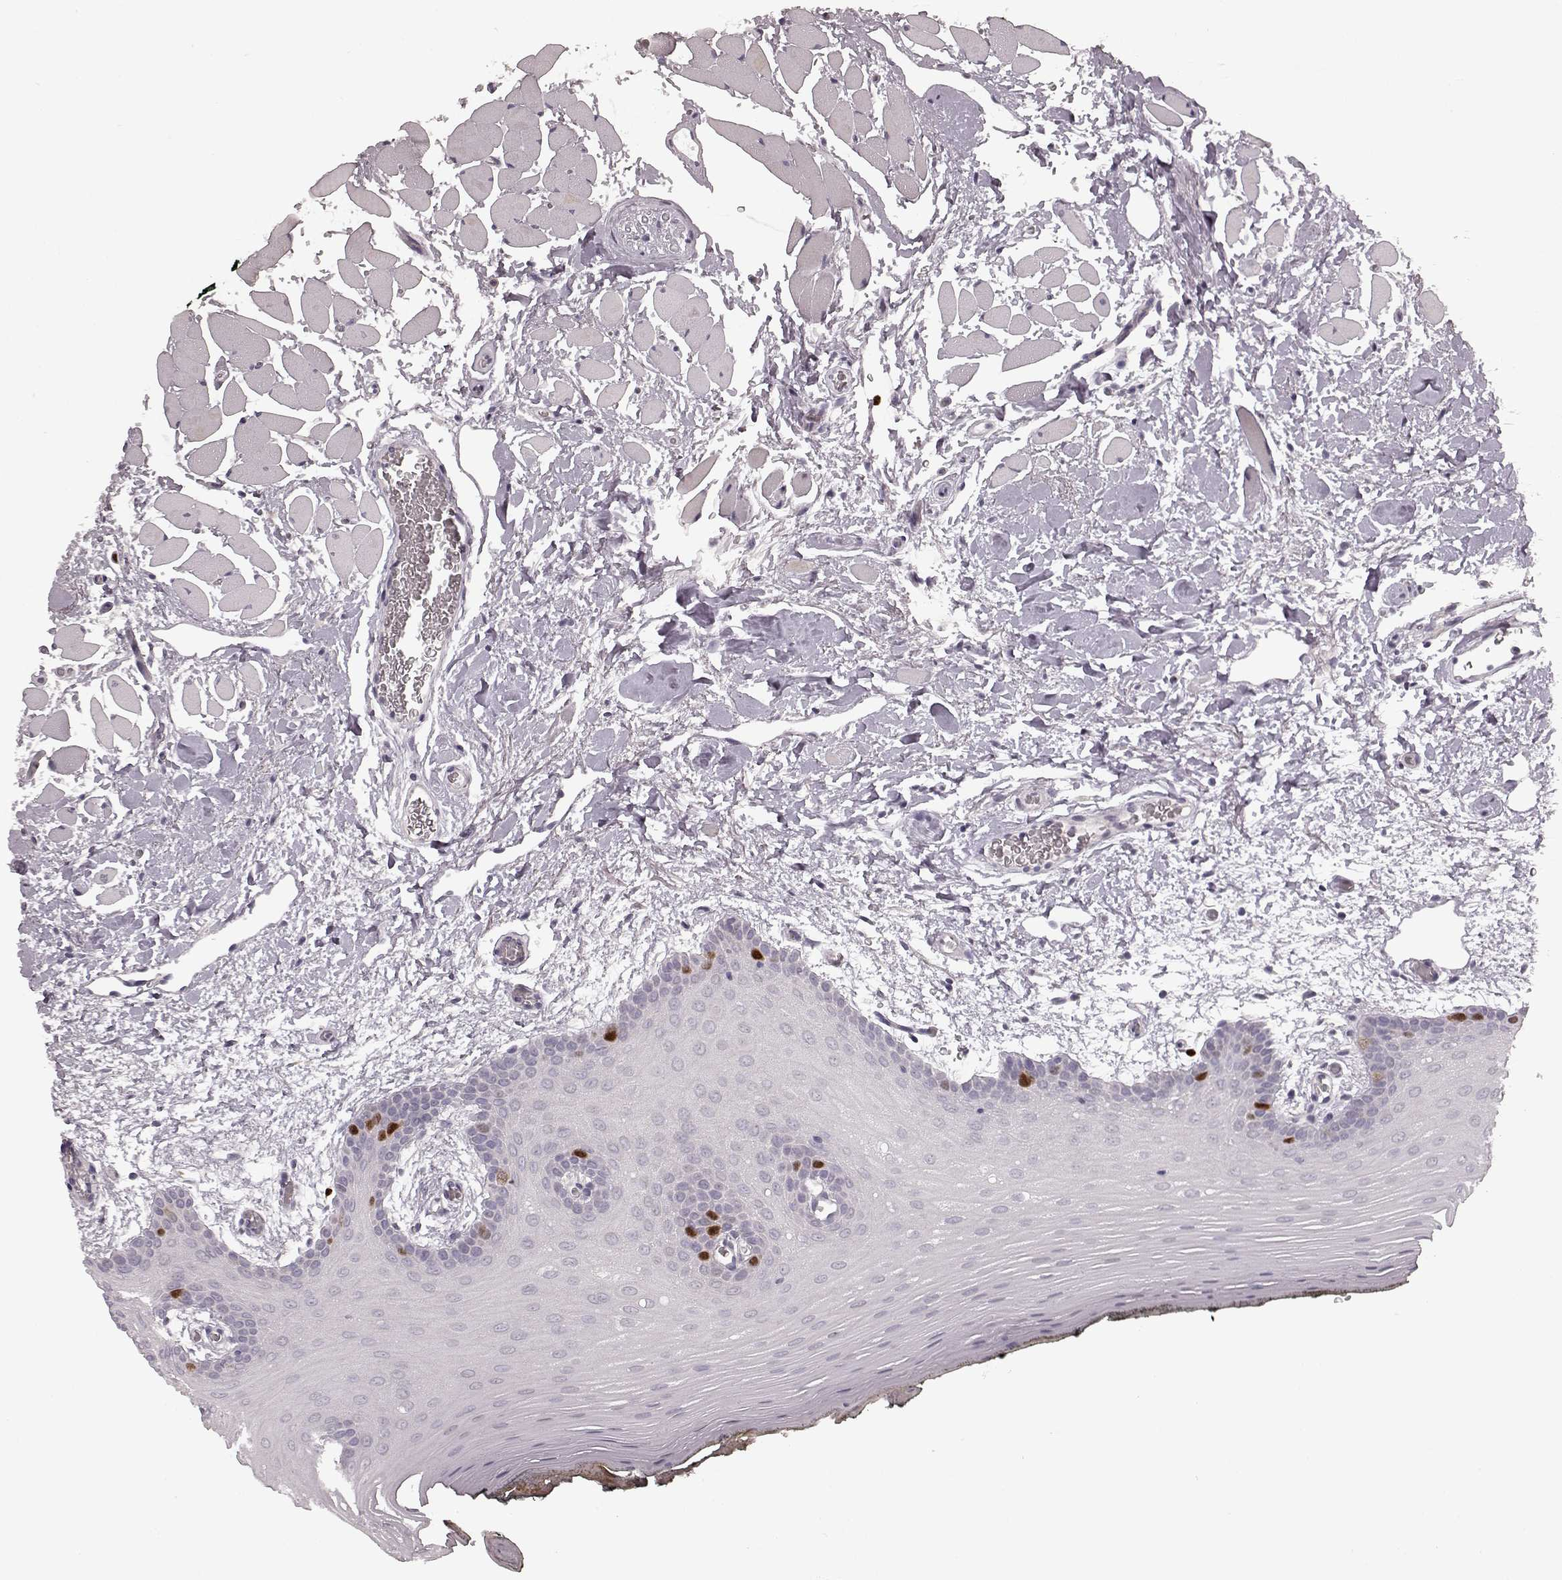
{"staining": {"intensity": "strong", "quantity": "<25%", "location": "nuclear"}, "tissue": "oral mucosa", "cell_type": "Squamous epithelial cells", "image_type": "normal", "snomed": [{"axis": "morphology", "description": "Normal tissue, NOS"}, {"axis": "topography", "description": "Oral tissue"}, {"axis": "topography", "description": "Head-Neck"}], "caption": "The image shows immunohistochemical staining of benign oral mucosa. There is strong nuclear expression is appreciated in about <25% of squamous epithelial cells. The staining was performed using DAB to visualize the protein expression in brown, while the nuclei were stained in blue with hematoxylin (Magnification: 20x).", "gene": "CCNA2", "patient": {"sex": "male", "age": 65}}